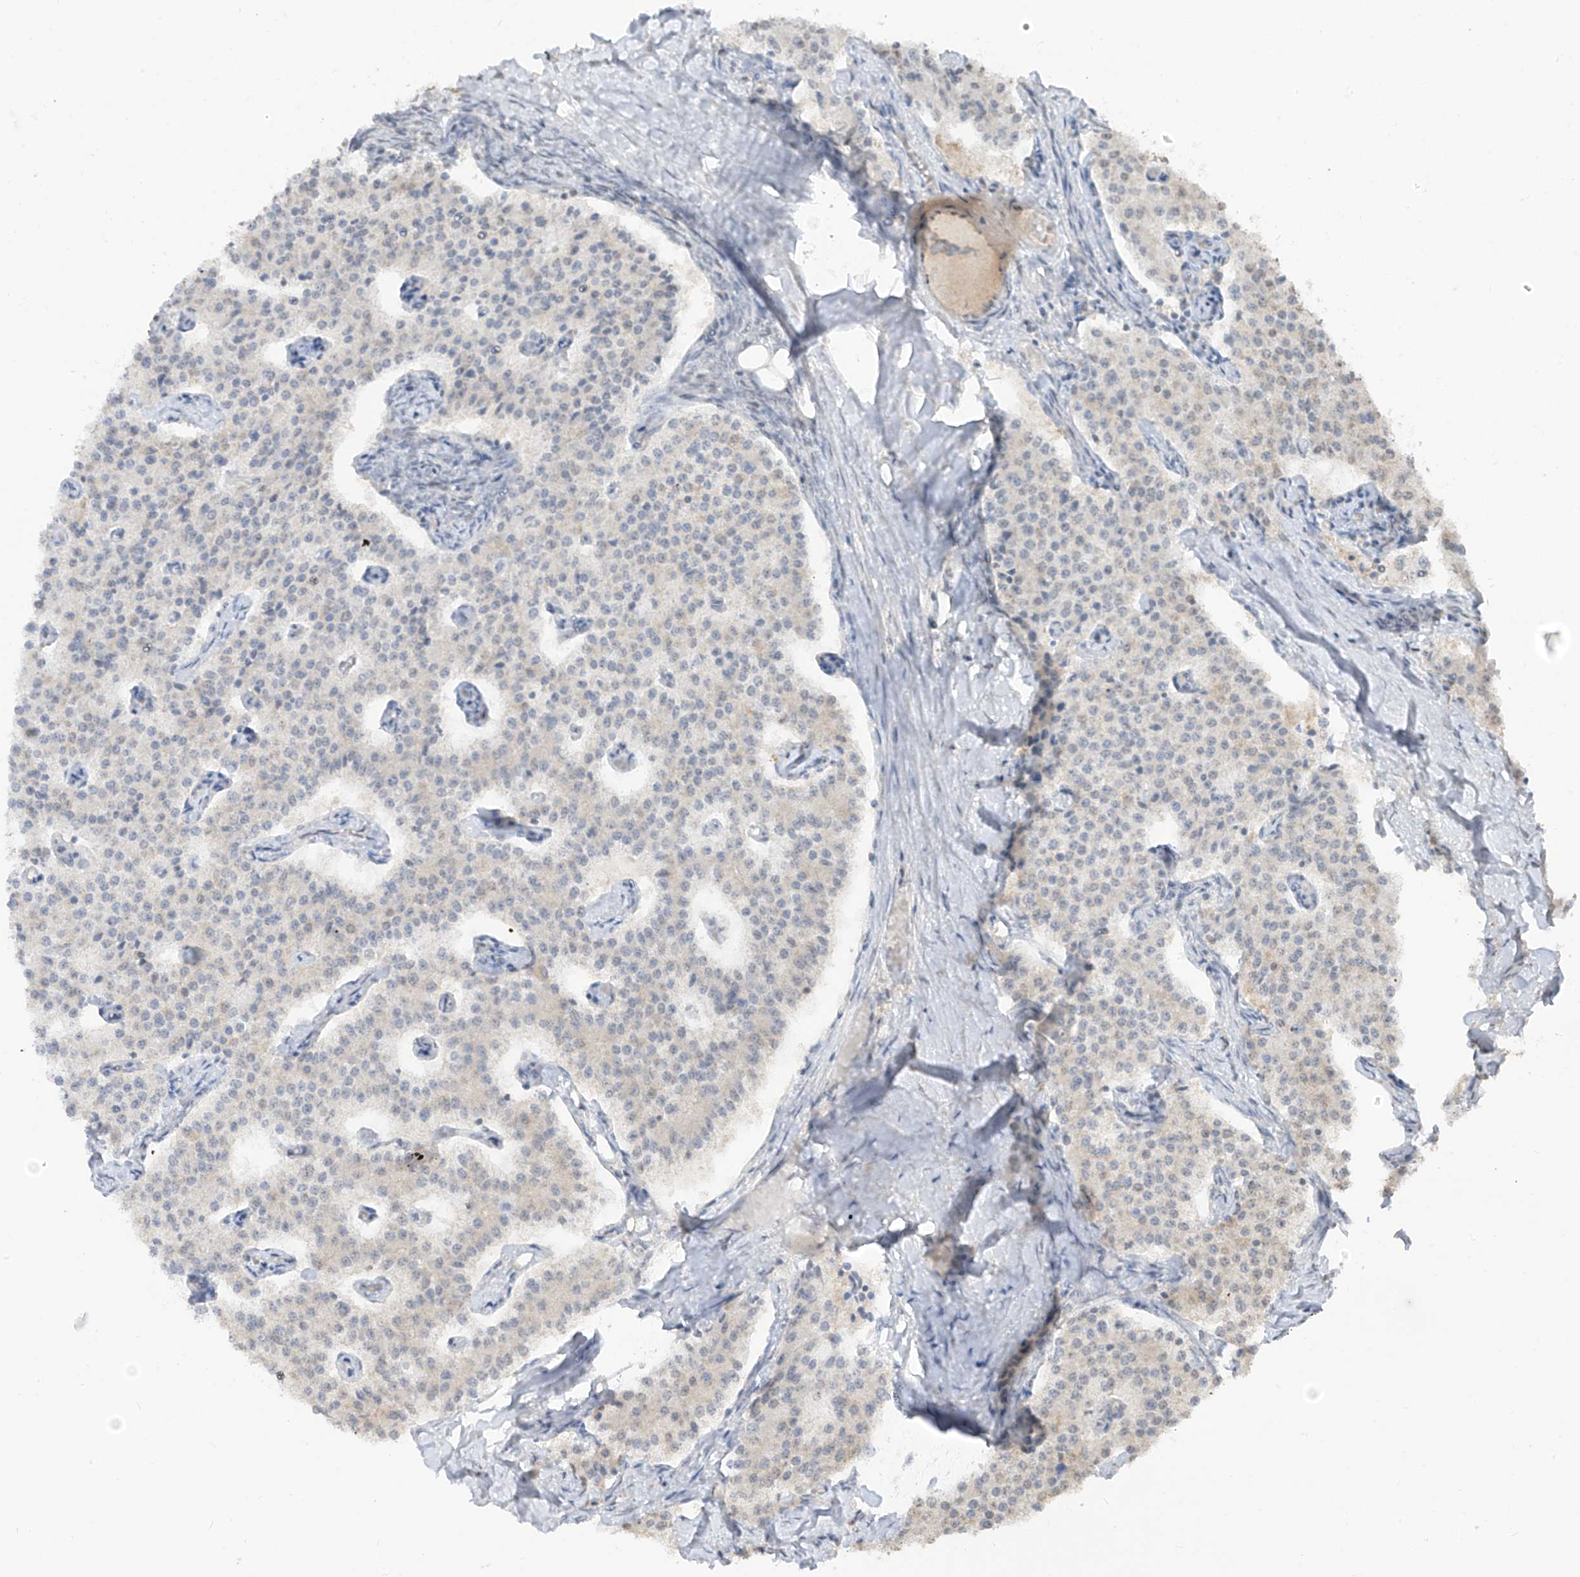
{"staining": {"intensity": "negative", "quantity": "none", "location": "none"}, "tissue": "carcinoid", "cell_type": "Tumor cells", "image_type": "cancer", "snomed": [{"axis": "morphology", "description": "Carcinoid, malignant, NOS"}, {"axis": "topography", "description": "Colon"}], "caption": "A micrograph of human carcinoid is negative for staining in tumor cells. (DAB (3,3'-diaminobenzidine) immunohistochemistry (IHC) with hematoxylin counter stain).", "gene": "COLGALT2", "patient": {"sex": "female", "age": 52}}